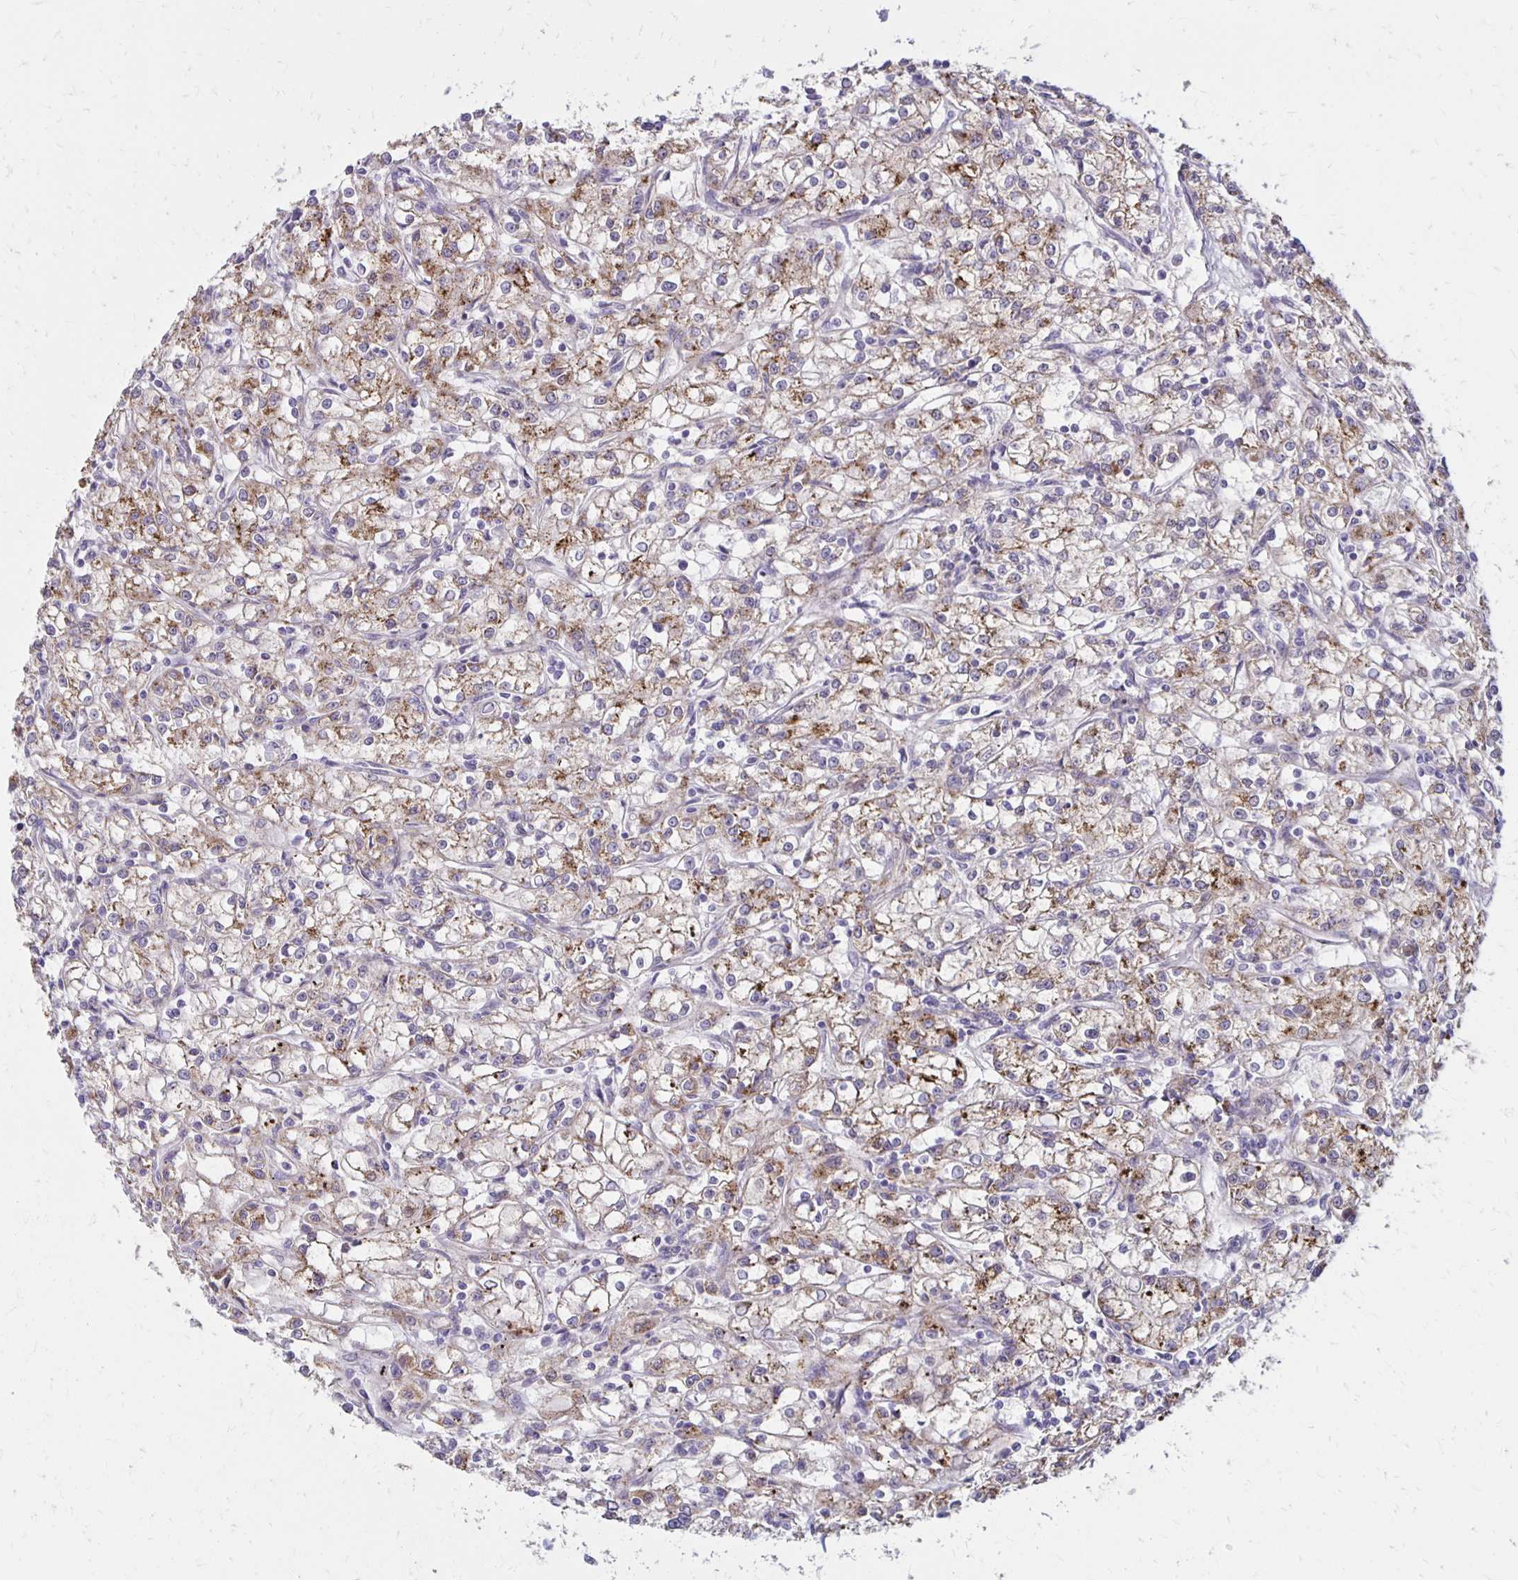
{"staining": {"intensity": "moderate", "quantity": "25%-75%", "location": "cytoplasmic/membranous"}, "tissue": "renal cancer", "cell_type": "Tumor cells", "image_type": "cancer", "snomed": [{"axis": "morphology", "description": "Adenocarcinoma, NOS"}, {"axis": "topography", "description": "Kidney"}], "caption": "Immunohistochemical staining of human adenocarcinoma (renal) shows medium levels of moderate cytoplasmic/membranous protein positivity in about 25%-75% of tumor cells.", "gene": "KATNBL1", "patient": {"sex": "female", "age": 59}}